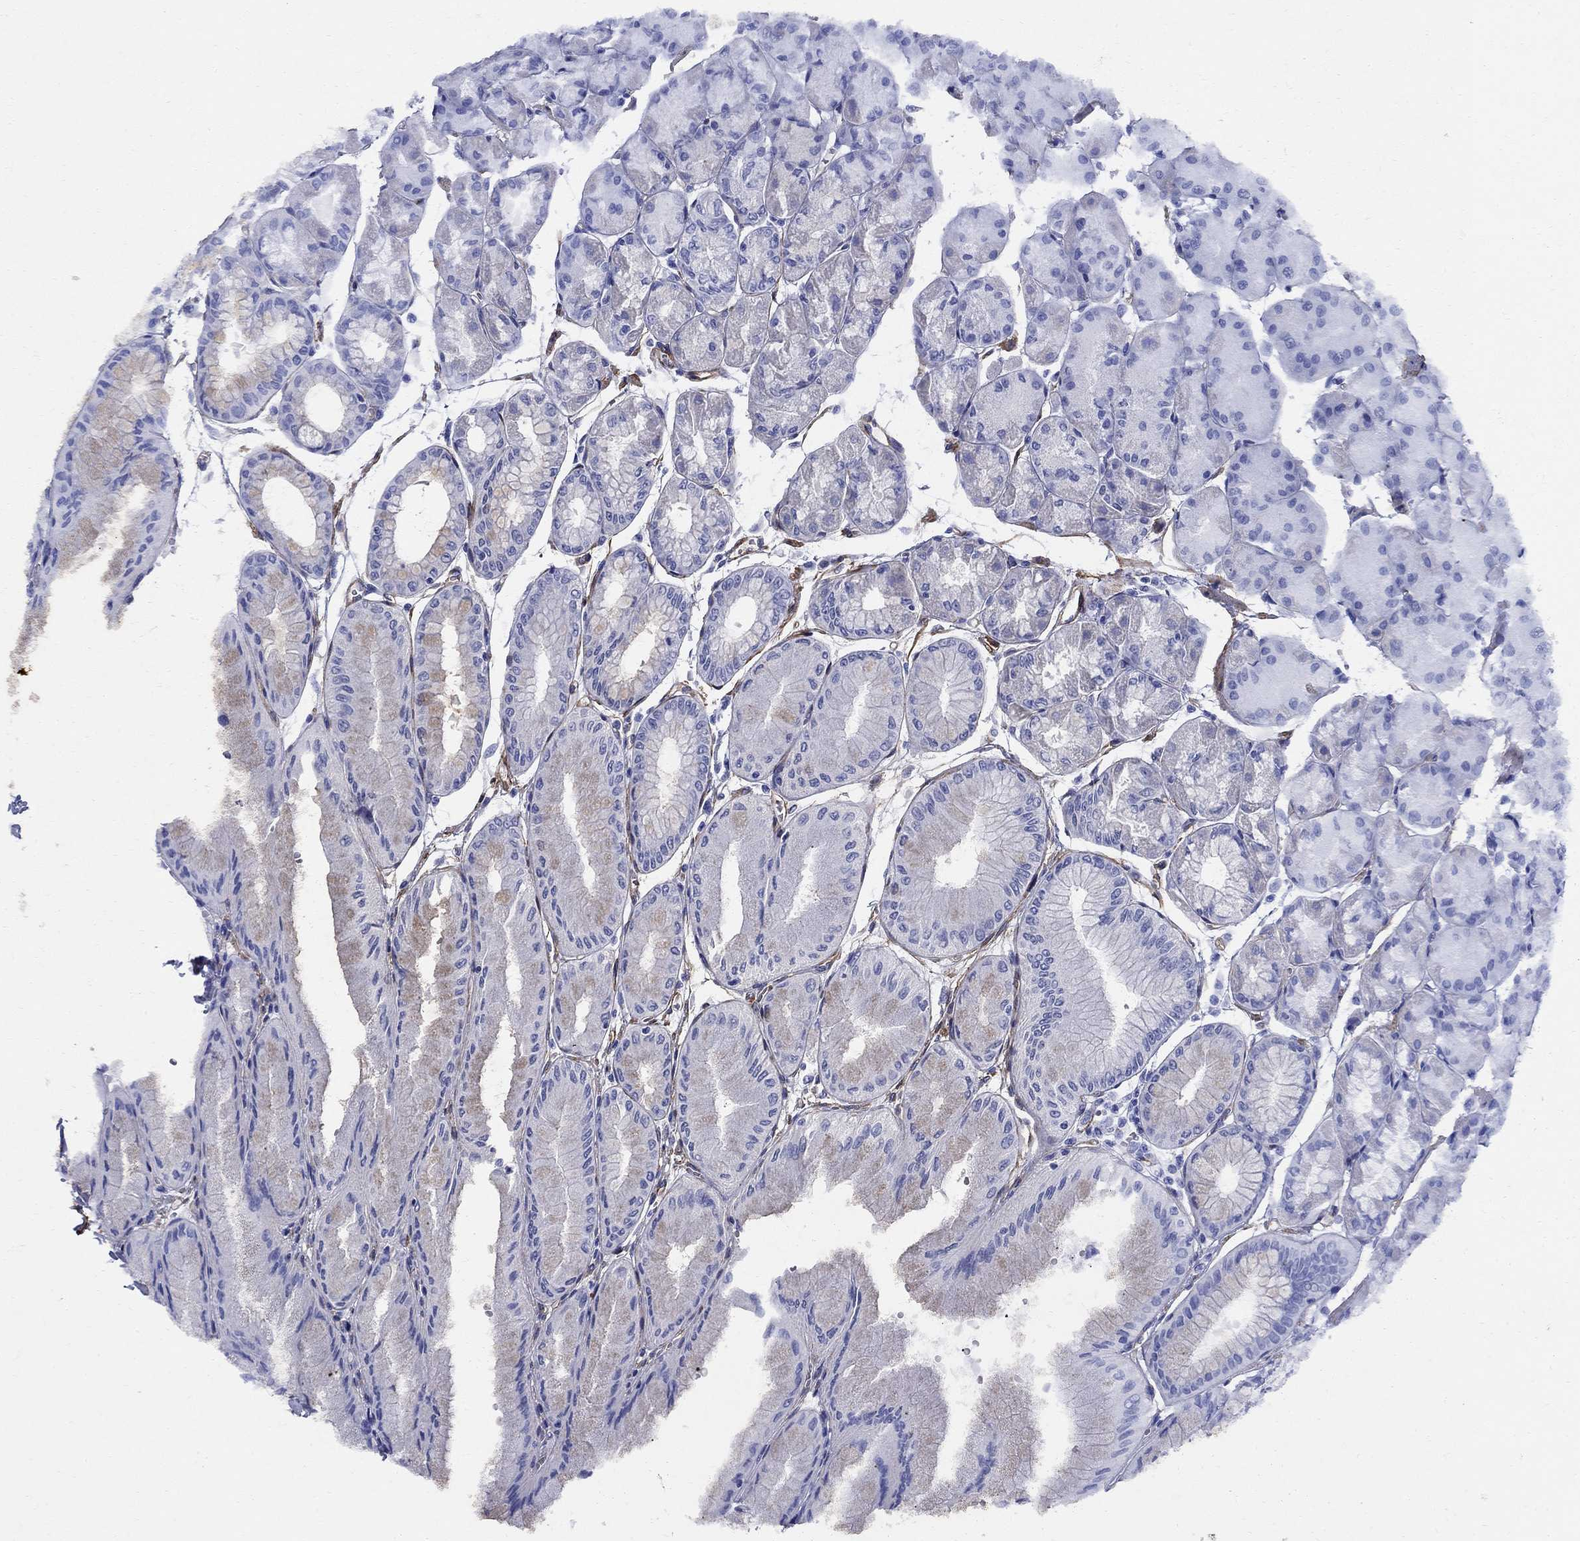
{"staining": {"intensity": "negative", "quantity": "none", "location": "none"}, "tissue": "stomach", "cell_type": "Glandular cells", "image_type": "normal", "snomed": [{"axis": "morphology", "description": "Normal tissue, NOS"}, {"axis": "topography", "description": "Stomach, upper"}], "caption": "A micrograph of stomach stained for a protein reveals no brown staining in glandular cells.", "gene": "VTN", "patient": {"sex": "male", "age": 60}}